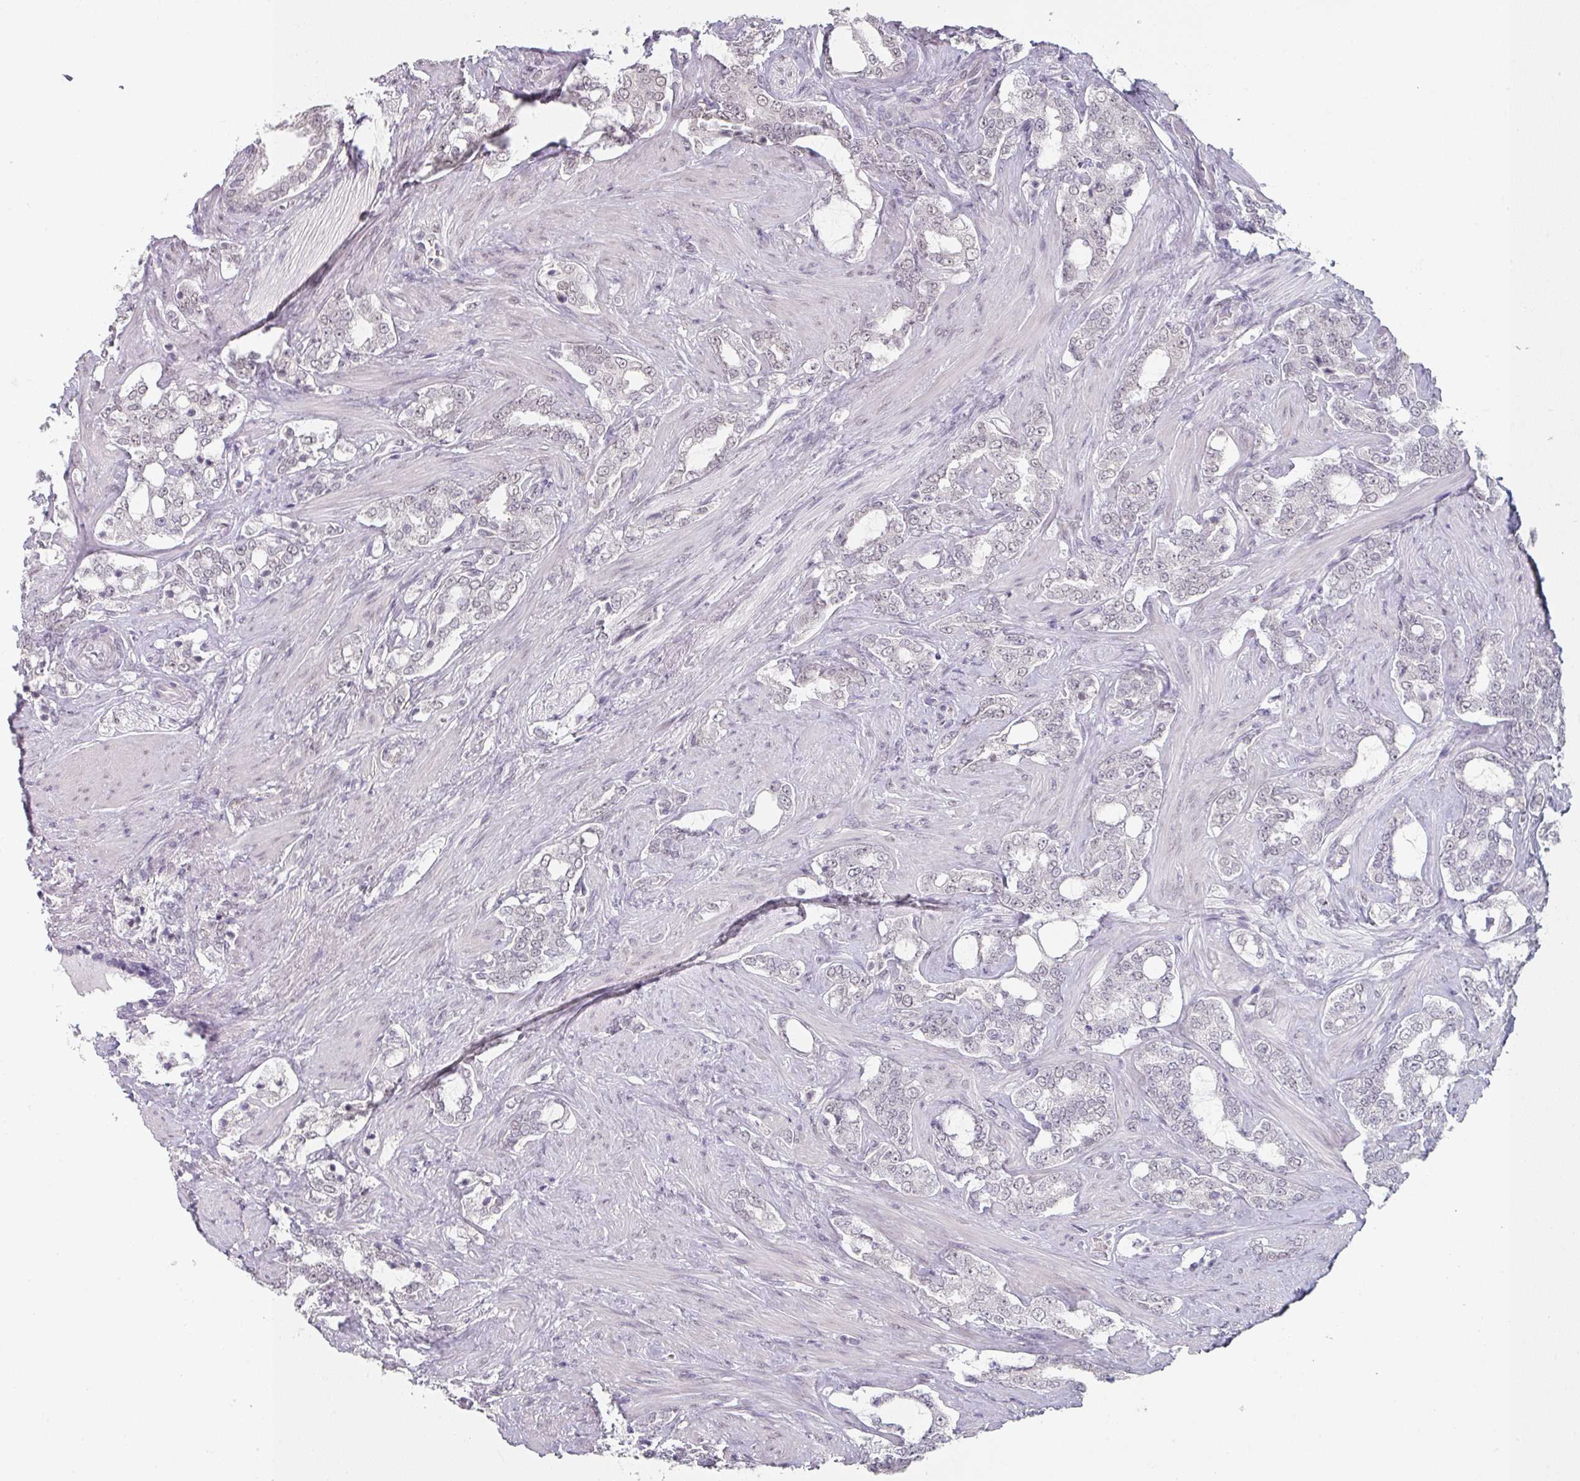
{"staining": {"intensity": "negative", "quantity": "none", "location": "none"}, "tissue": "prostate cancer", "cell_type": "Tumor cells", "image_type": "cancer", "snomed": [{"axis": "morphology", "description": "Adenocarcinoma, High grade"}, {"axis": "topography", "description": "Prostate"}], "caption": "DAB immunohistochemical staining of human prostate cancer (high-grade adenocarcinoma) exhibits no significant positivity in tumor cells. (Stains: DAB IHC with hematoxylin counter stain, Microscopy: brightfield microscopy at high magnification).", "gene": "SPRR1A", "patient": {"sex": "male", "age": 64}}